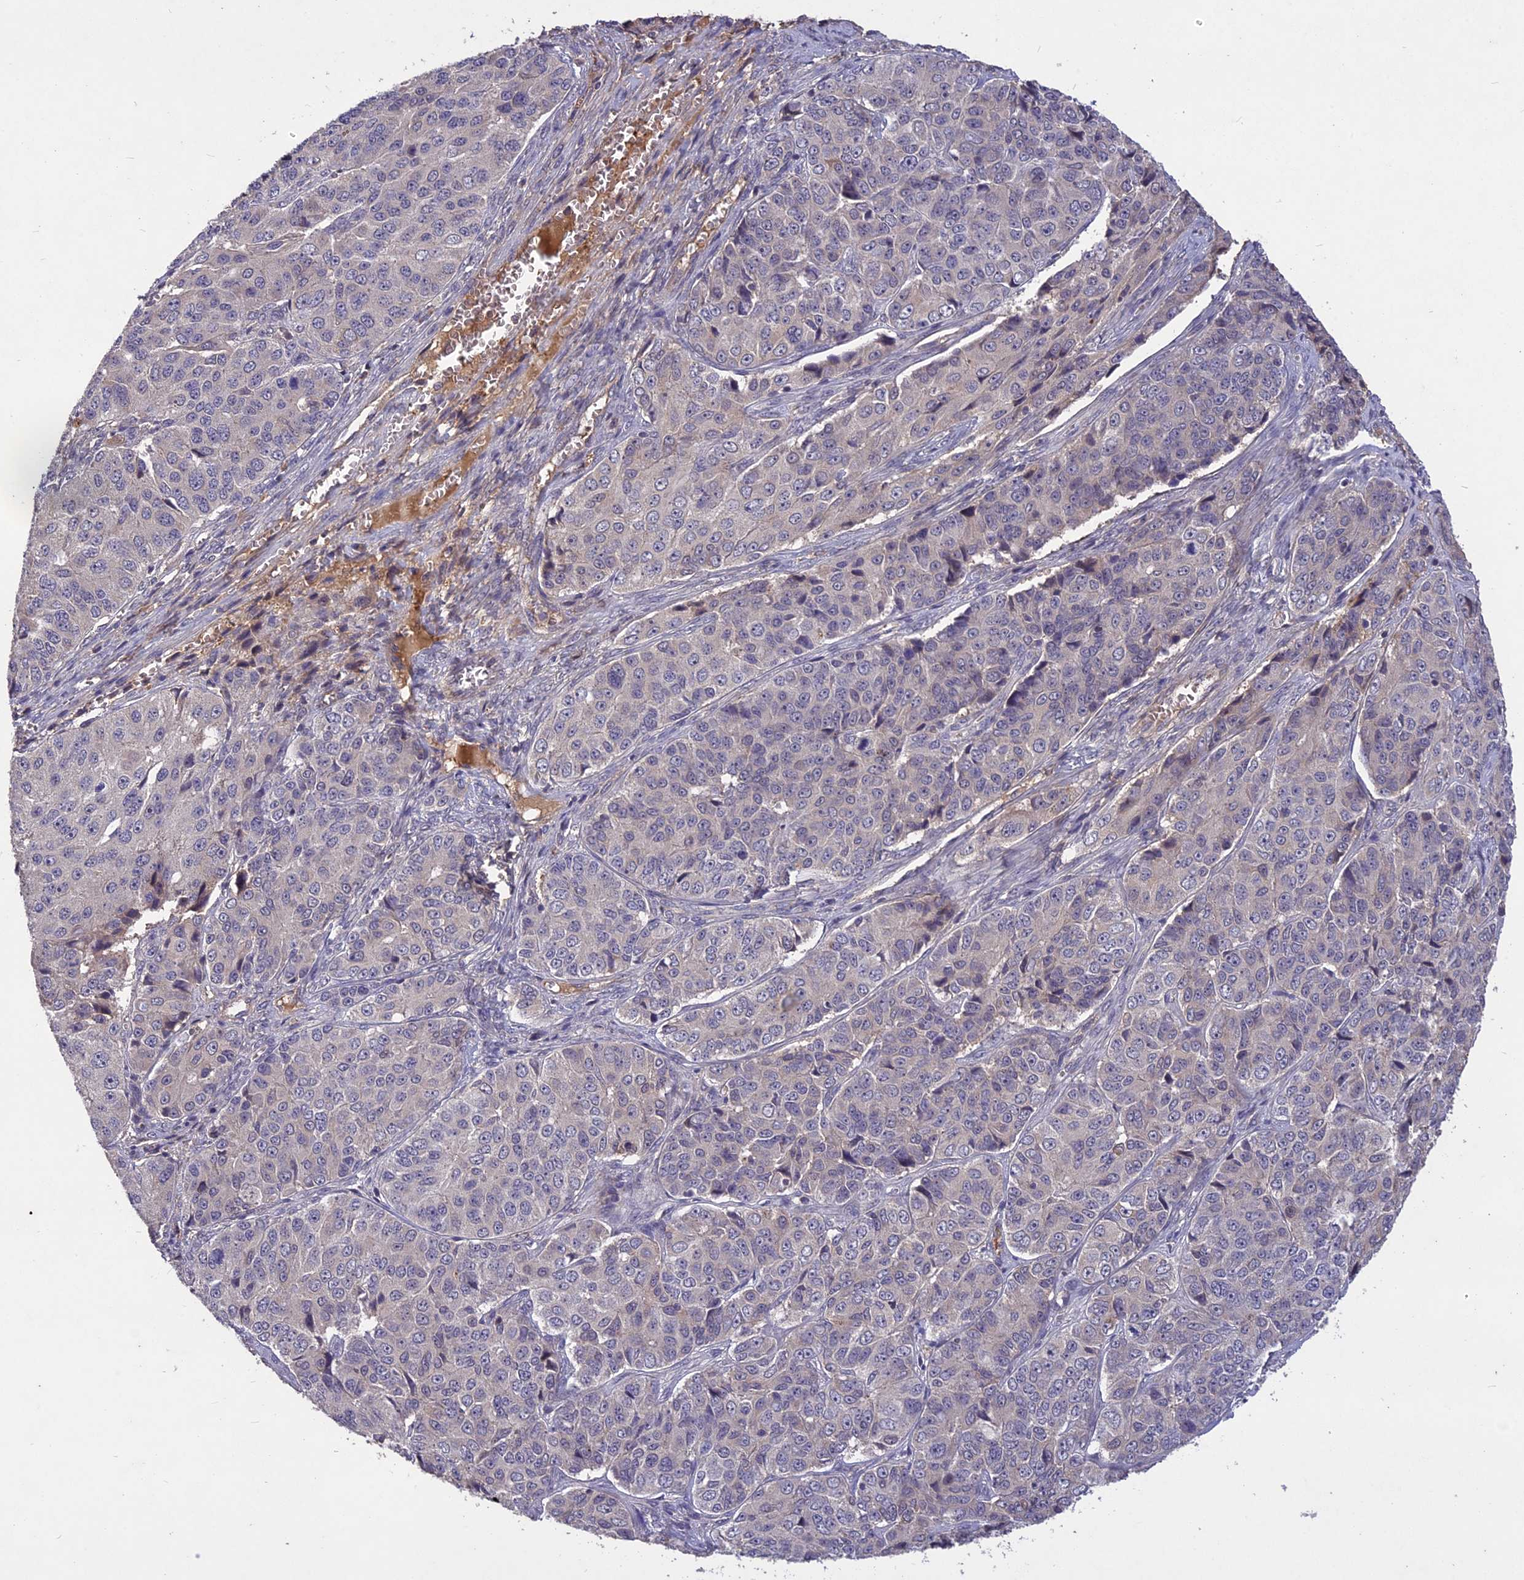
{"staining": {"intensity": "negative", "quantity": "none", "location": "none"}, "tissue": "ovarian cancer", "cell_type": "Tumor cells", "image_type": "cancer", "snomed": [{"axis": "morphology", "description": "Carcinoma, endometroid"}, {"axis": "topography", "description": "Ovary"}], "caption": "There is no significant expression in tumor cells of ovarian endometroid carcinoma.", "gene": "ADO", "patient": {"sex": "female", "age": 51}}